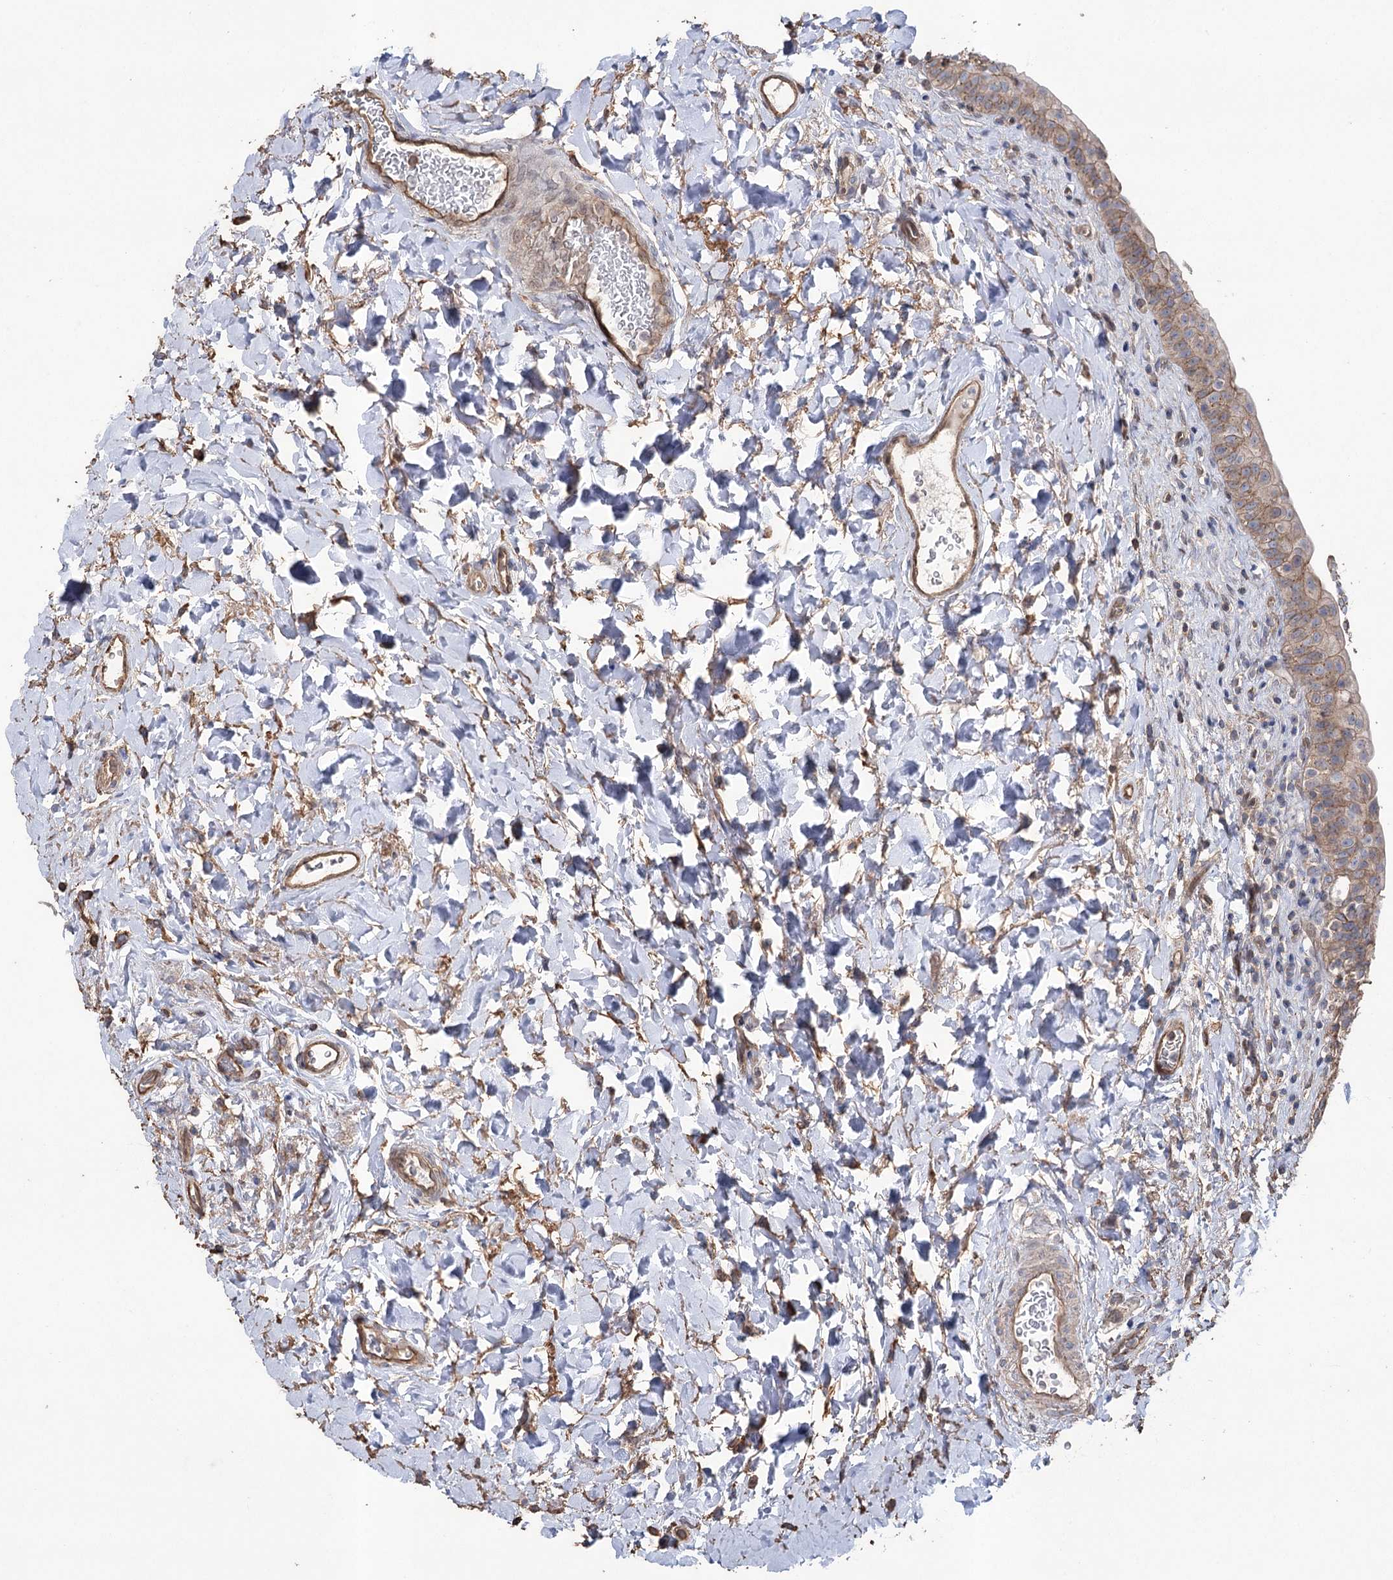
{"staining": {"intensity": "moderate", "quantity": "25%-75%", "location": "cytoplasmic/membranous"}, "tissue": "urinary bladder", "cell_type": "Urothelial cells", "image_type": "normal", "snomed": [{"axis": "morphology", "description": "Normal tissue, NOS"}, {"axis": "topography", "description": "Urinary bladder"}], "caption": "Brown immunohistochemical staining in normal urinary bladder reveals moderate cytoplasmic/membranous expression in approximately 25%-75% of urothelial cells. Immunohistochemistry (ihc) stains the protein in brown and the nuclei are stained blue.", "gene": "FAM13B", "patient": {"sex": "male", "age": 83}}